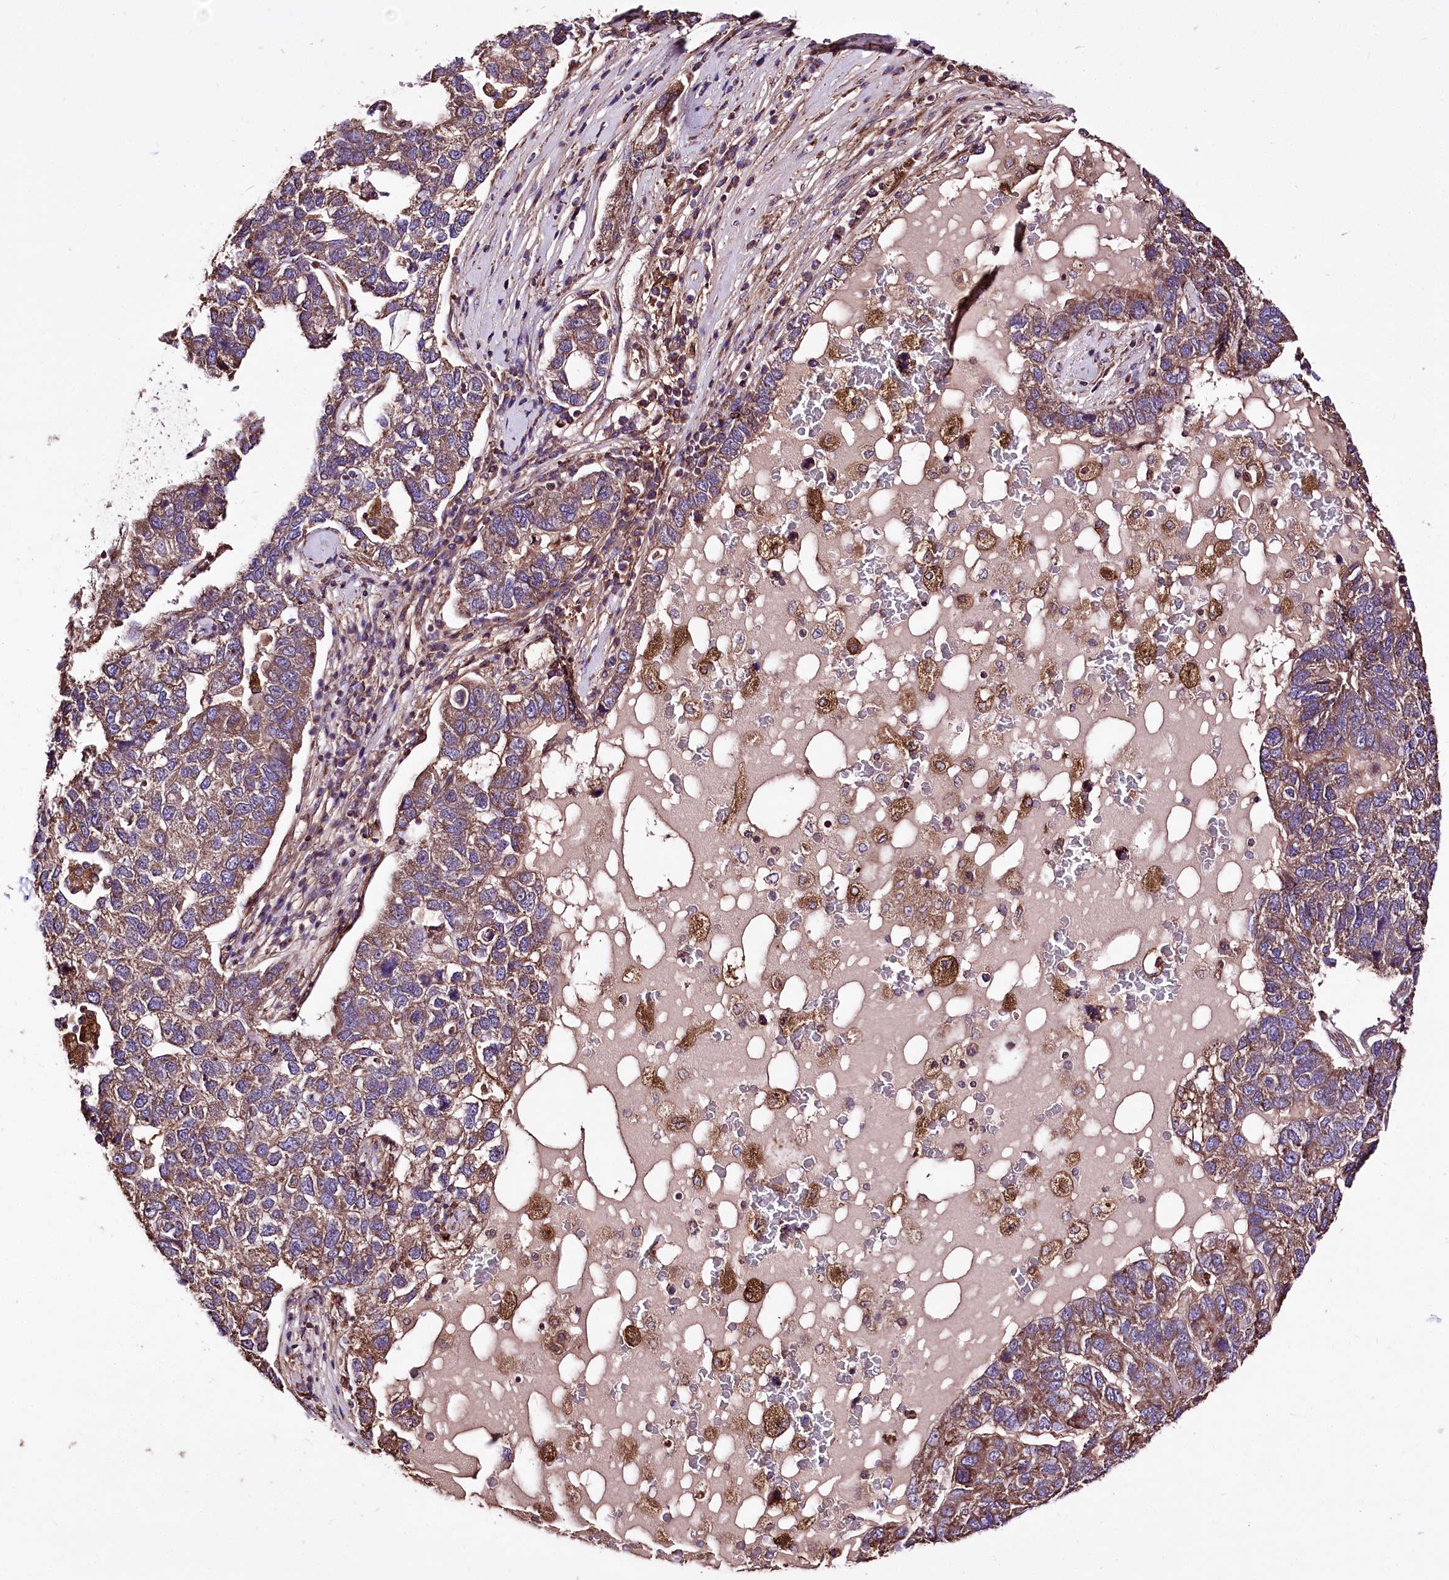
{"staining": {"intensity": "moderate", "quantity": ">75%", "location": "cytoplasmic/membranous"}, "tissue": "pancreatic cancer", "cell_type": "Tumor cells", "image_type": "cancer", "snomed": [{"axis": "morphology", "description": "Adenocarcinoma, NOS"}, {"axis": "topography", "description": "Pancreas"}], "caption": "Immunohistochemical staining of adenocarcinoma (pancreatic) displays medium levels of moderate cytoplasmic/membranous positivity in approximately >75% of tumor cells. Immunohistochemistry (ihc) stains the protein in brown and the nuclei are stained blue.", "gene": "WWC1", "patient": {"sex": "female", "age": 61}}